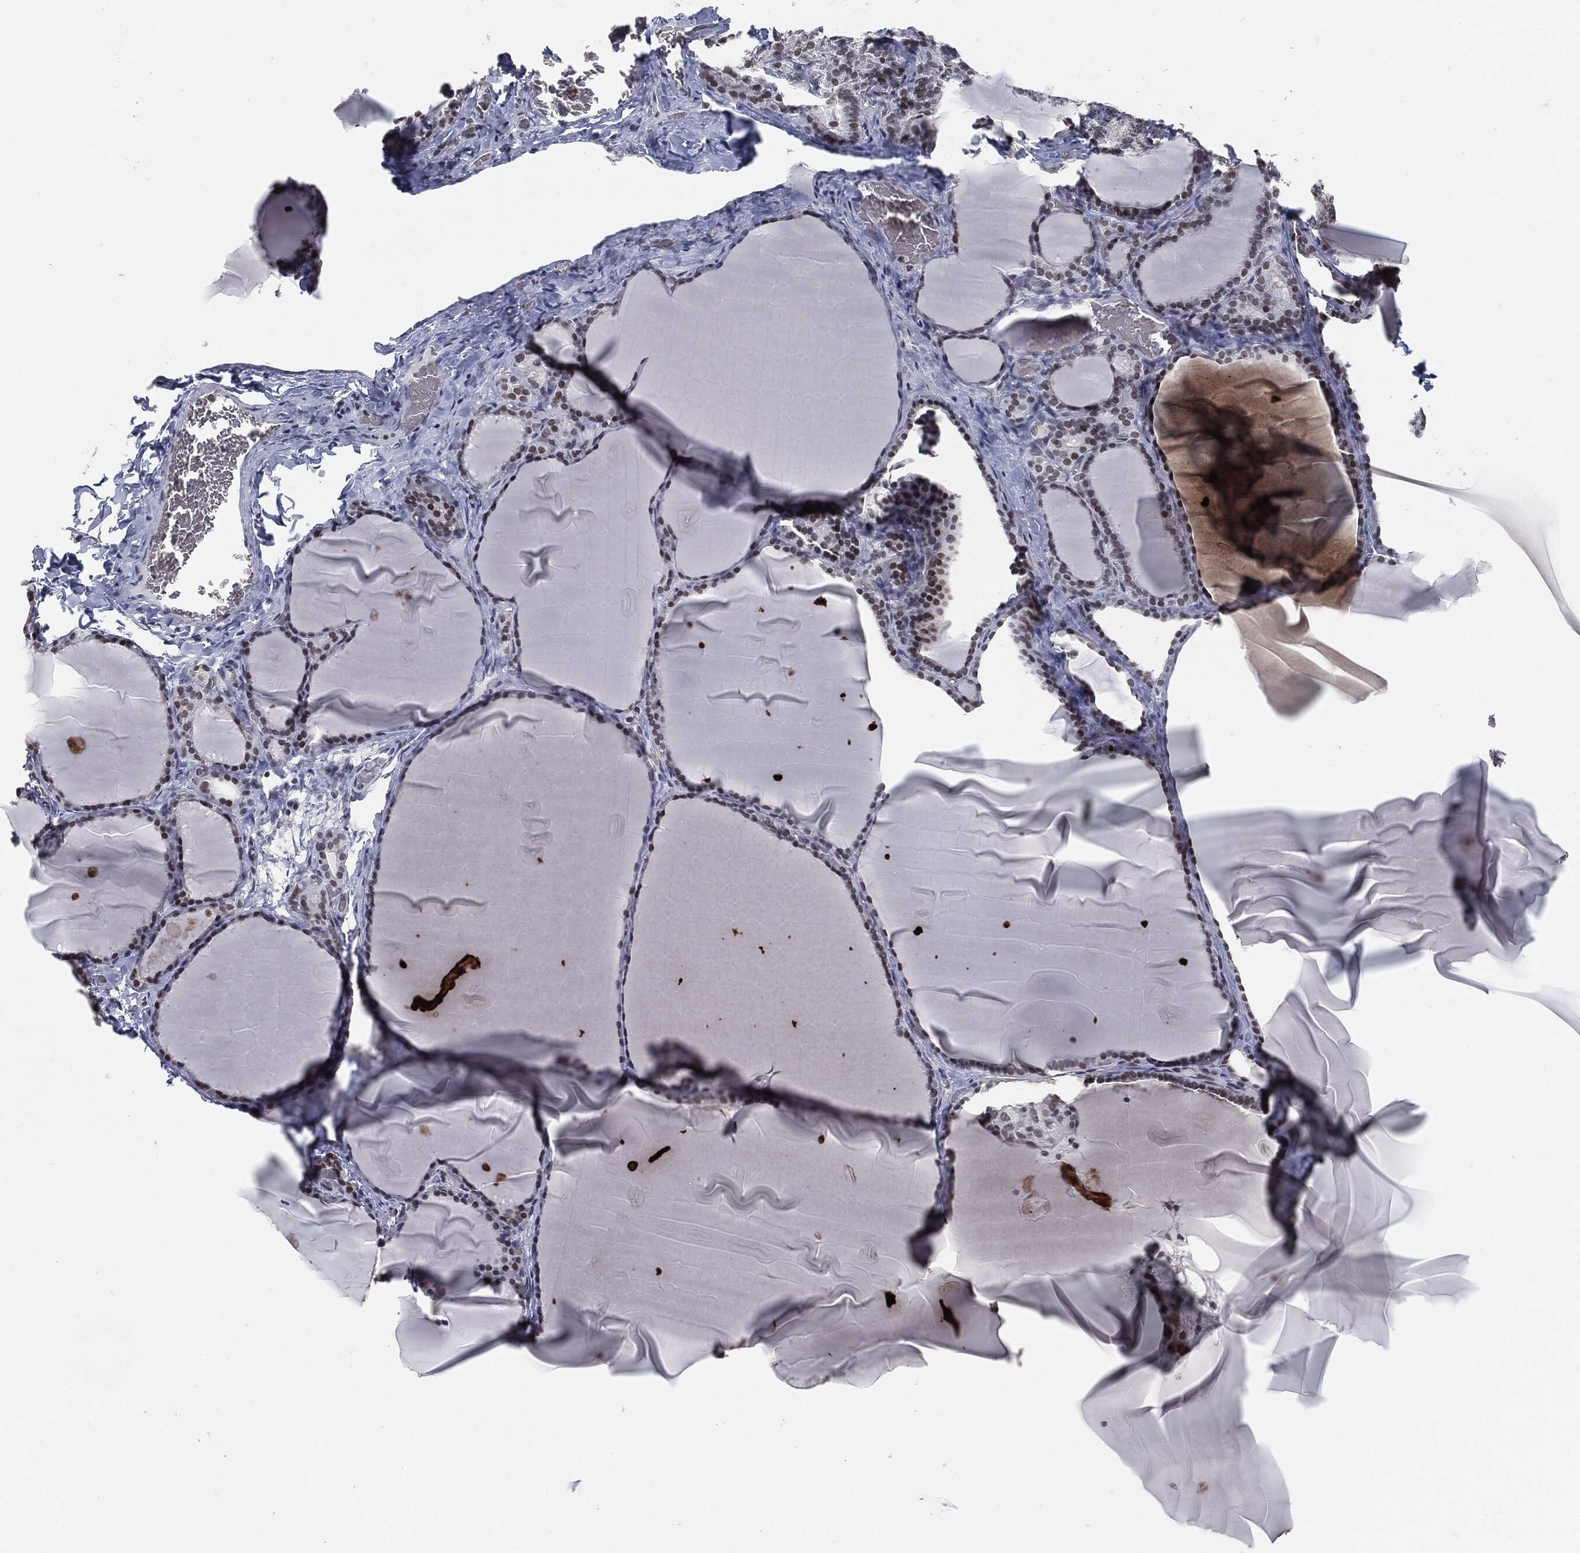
{"staining": {"intensity": "weak", "quantity": "<25%", "location": "nuclear"}, "tissue": "thyroid gland", "cell_type": "Glandular cells", "image_type": "normal", "snomed": [{"axis": "morphology", "description": "Normal tissue, NOS"}, {"axis": "morphology", "description": "Hyperplasia, NOS"}, {"axis": "topography", "description": "Thyroid gland"}], "caption": "The histopathology image exhibits no significant staining in glandular cells of thyroid gland. (DAB (3,3'-diaminobenzidine) immunohistochemistry, high magnification).", "gene": "ANXA1", "patient": {"sex": "female", "age": 27}}